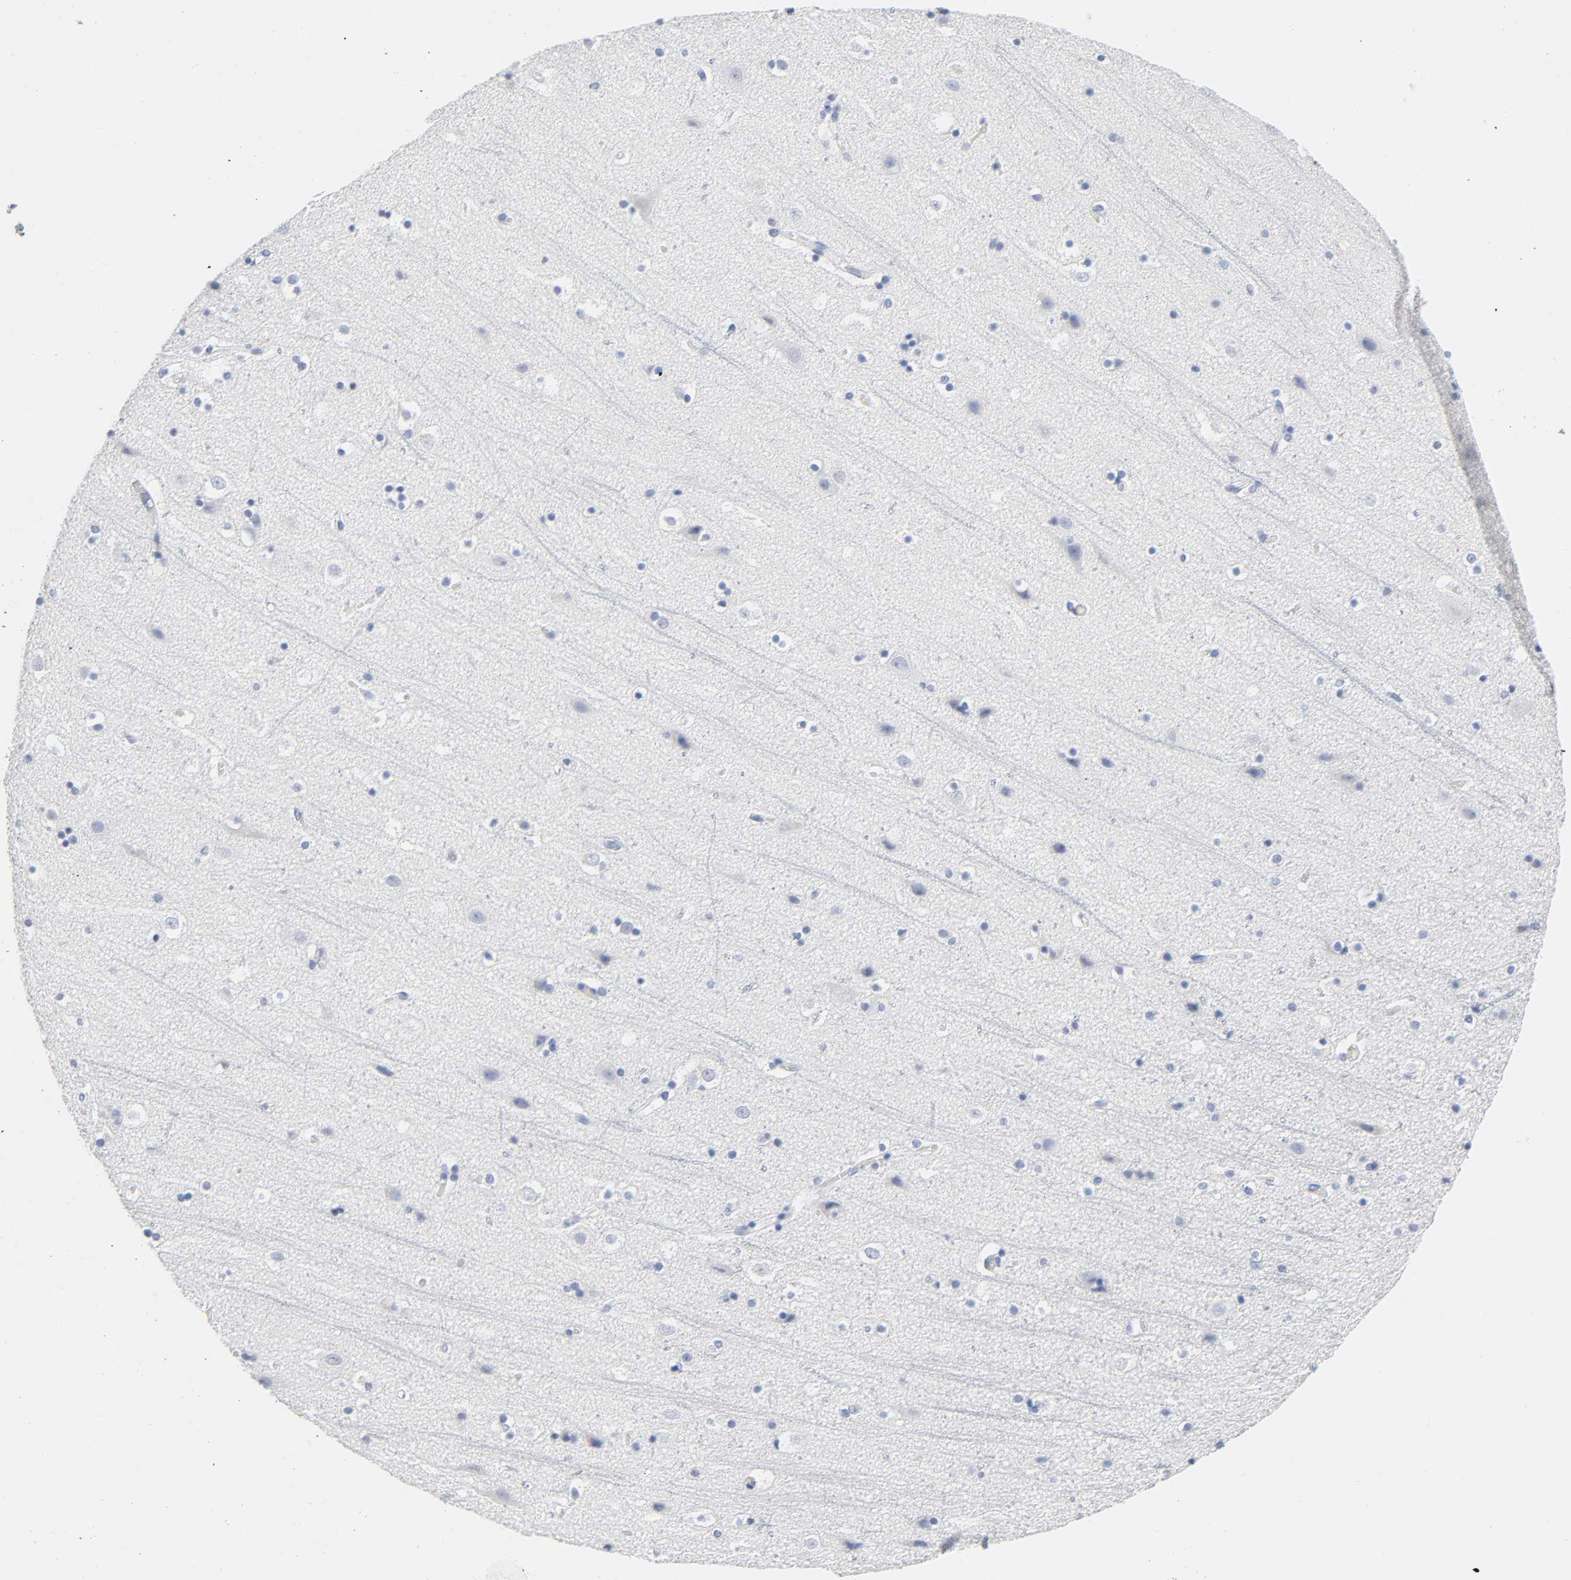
{"staining": {"intensity": "negative", "quantity": "none", "location": "none"}, "tissue": "cerebral cortex", "cell_type": "Endothelial cells", "image_type": "normal", "snomed": [{"axis": "morphology", "description": "Normal tissue, NOS"}, {"axis": "topography", "description": "Cerebral cortex"}], "caption": "Immunohistochemical staining of unremarkable human cerebral cortex reveals no significant expression in endothelial cells. (Brightfield microscopy of DAB immunohistochemistry (IHC) at high magnification).", "gene": "ACP3", "patient": {"sex": "male", "age": 45}}